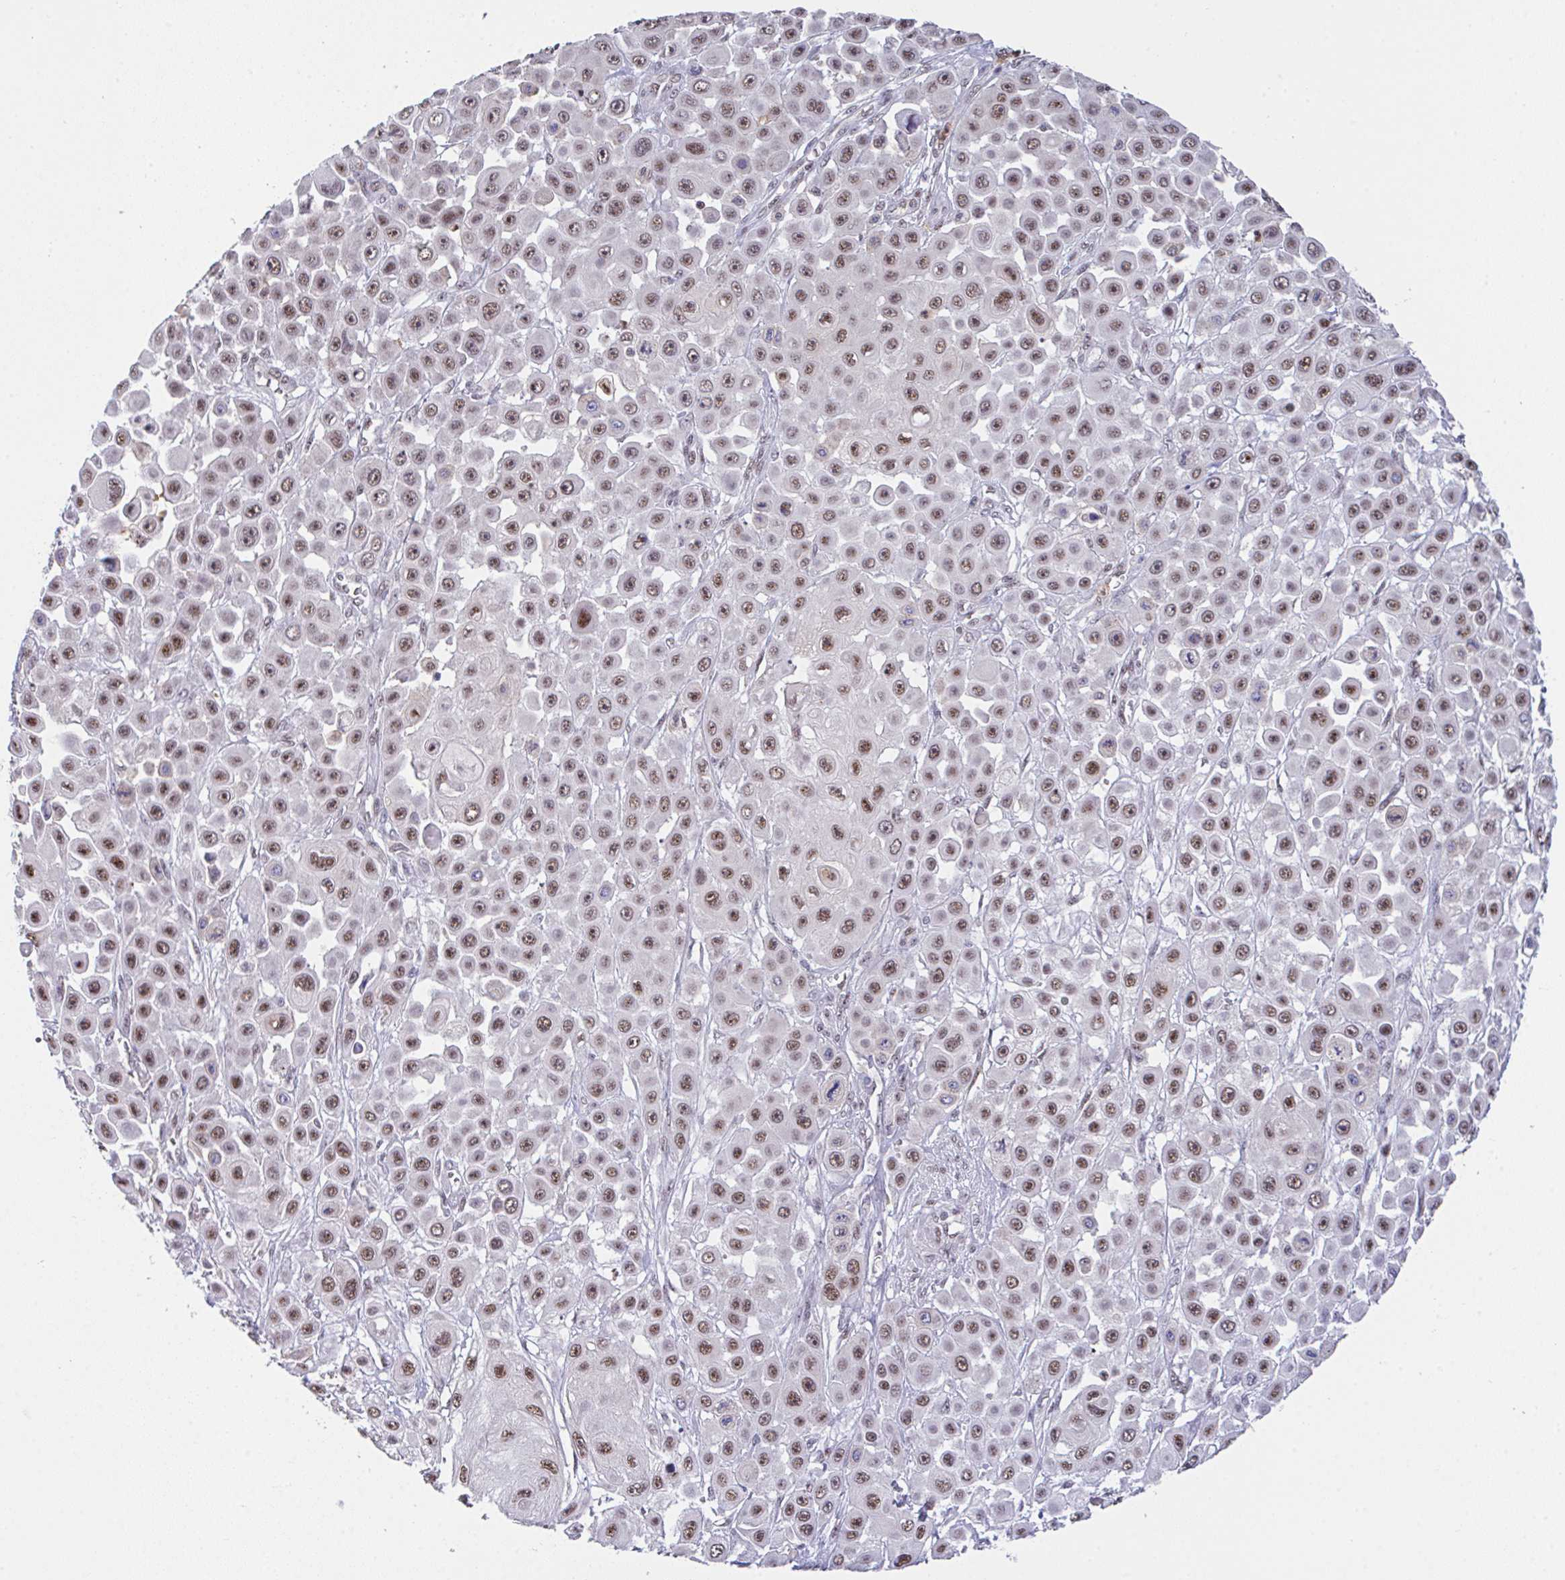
{"staining": {"intensity": "moderate", "quantity": ">75%", "location": "nuclear"}, "tissue": "skin cancer", "cell_type": "Tumor cells", "image_type": "cancer", "snomed": [{"axis": "morphology", "description": "Squamous cell carcinoma, NOS"}, {"axis": "topography", "description": "Skin"}], "caption": "Protein expression analysis of human skin squamous cell carcinoma reveals moderate nuclear expression in approximately >75% of tumor cells.", "gene": "OR6K3", "patient": {"sex": "male", "age": 67}}